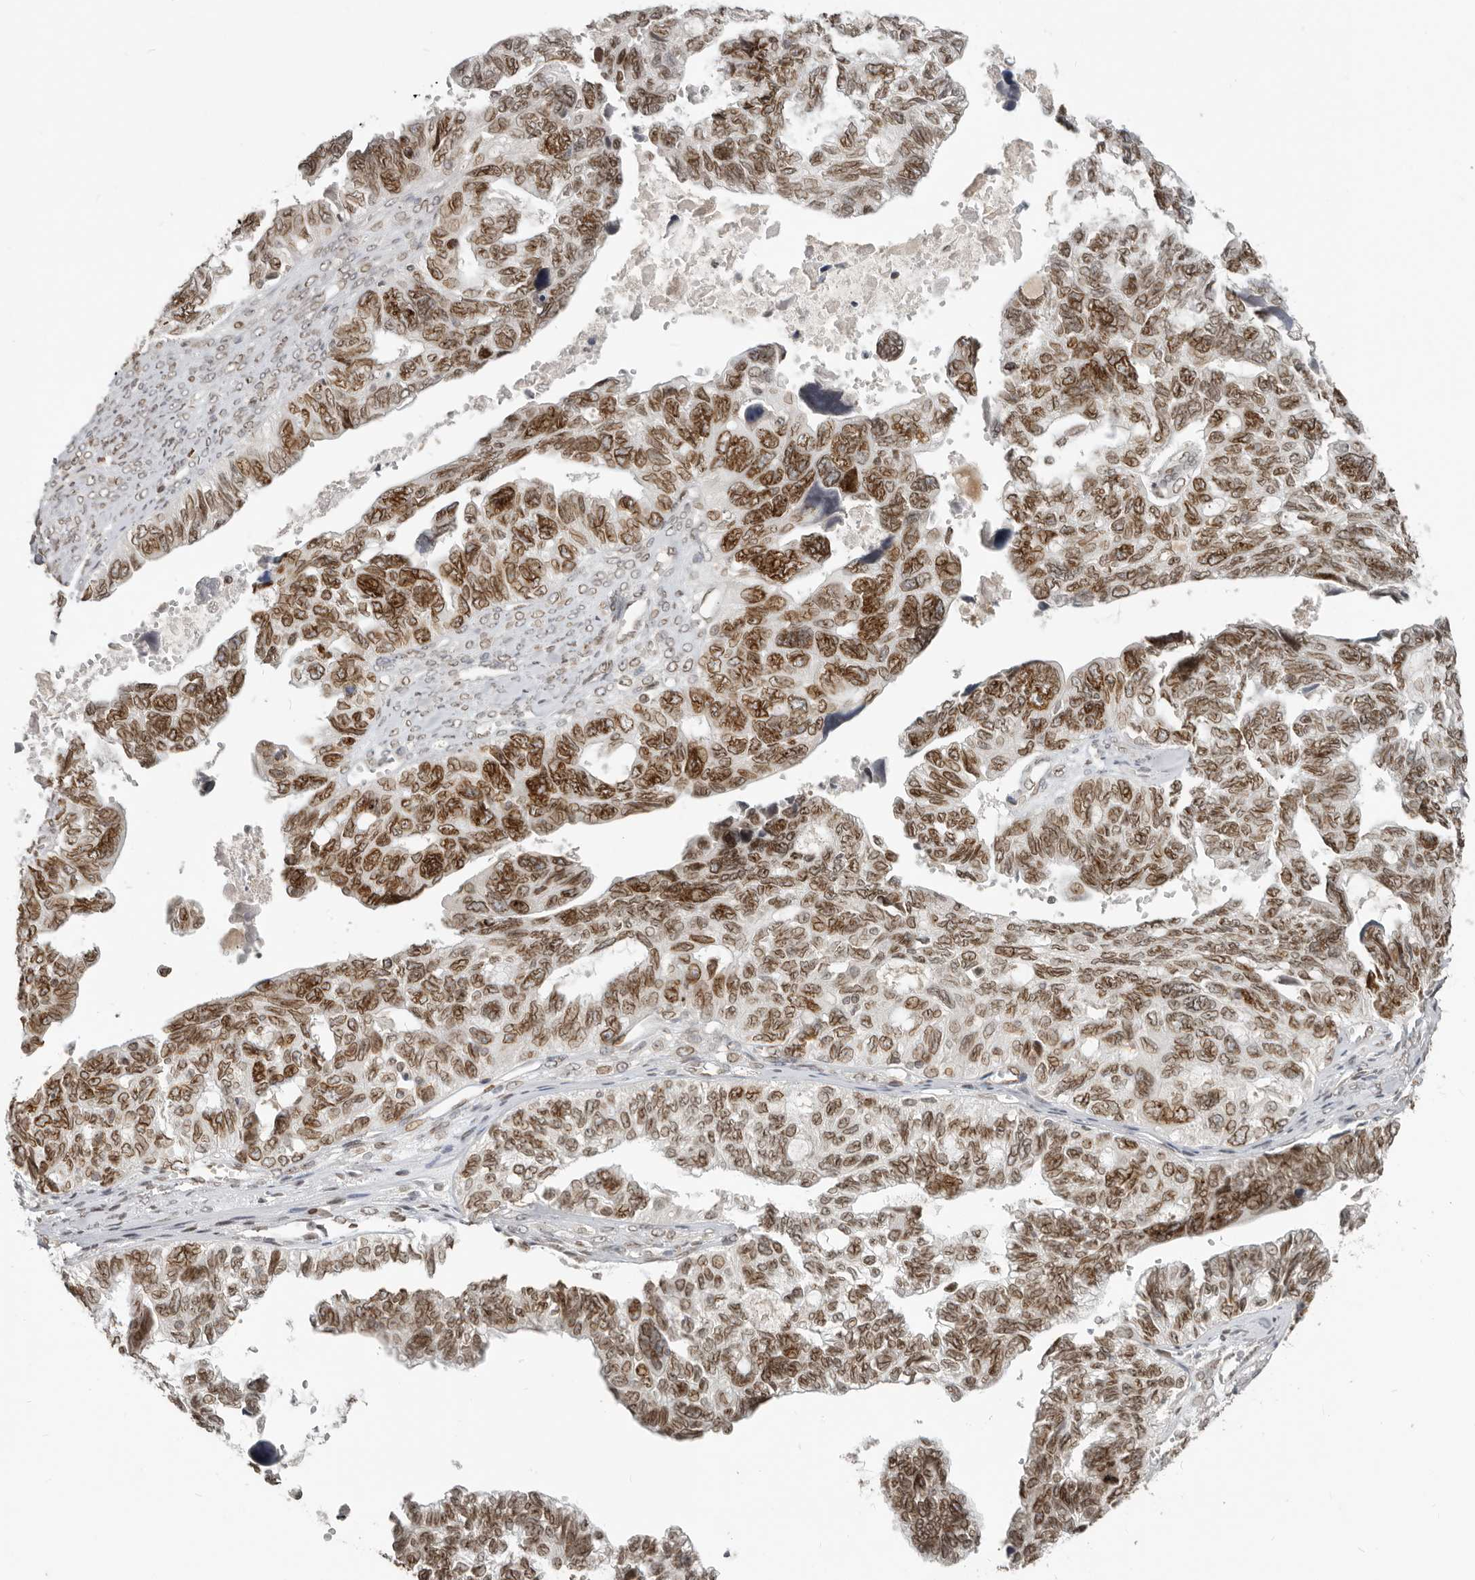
{"staining": {"intensity": "strong", "quantity": ">75%", "location": "cytoplasmic/membranous,nuclear"}, "tissue": "ovarian cancer", "cell_type": "Tumor cells", "image_type": "cancer", "snomed": [{"axis": "morphology", "description": "Cystadenocarcinoma, serous, NOS"}, {"axis": "topography", "description": "Ovary"}], "caption": "A high-resolution photomicrograph shows immunohistochemistry staining of serous cystadenocarcinoma (ovarian), which reveals strong cytoplasmic/membranous and nuclear staining in approximately >75% of tumor cells. (Brightfield microscopy of DAB IHC at high magnification).", "gene": "NUP153", "patient": {"sex": "female", "age": 79}}